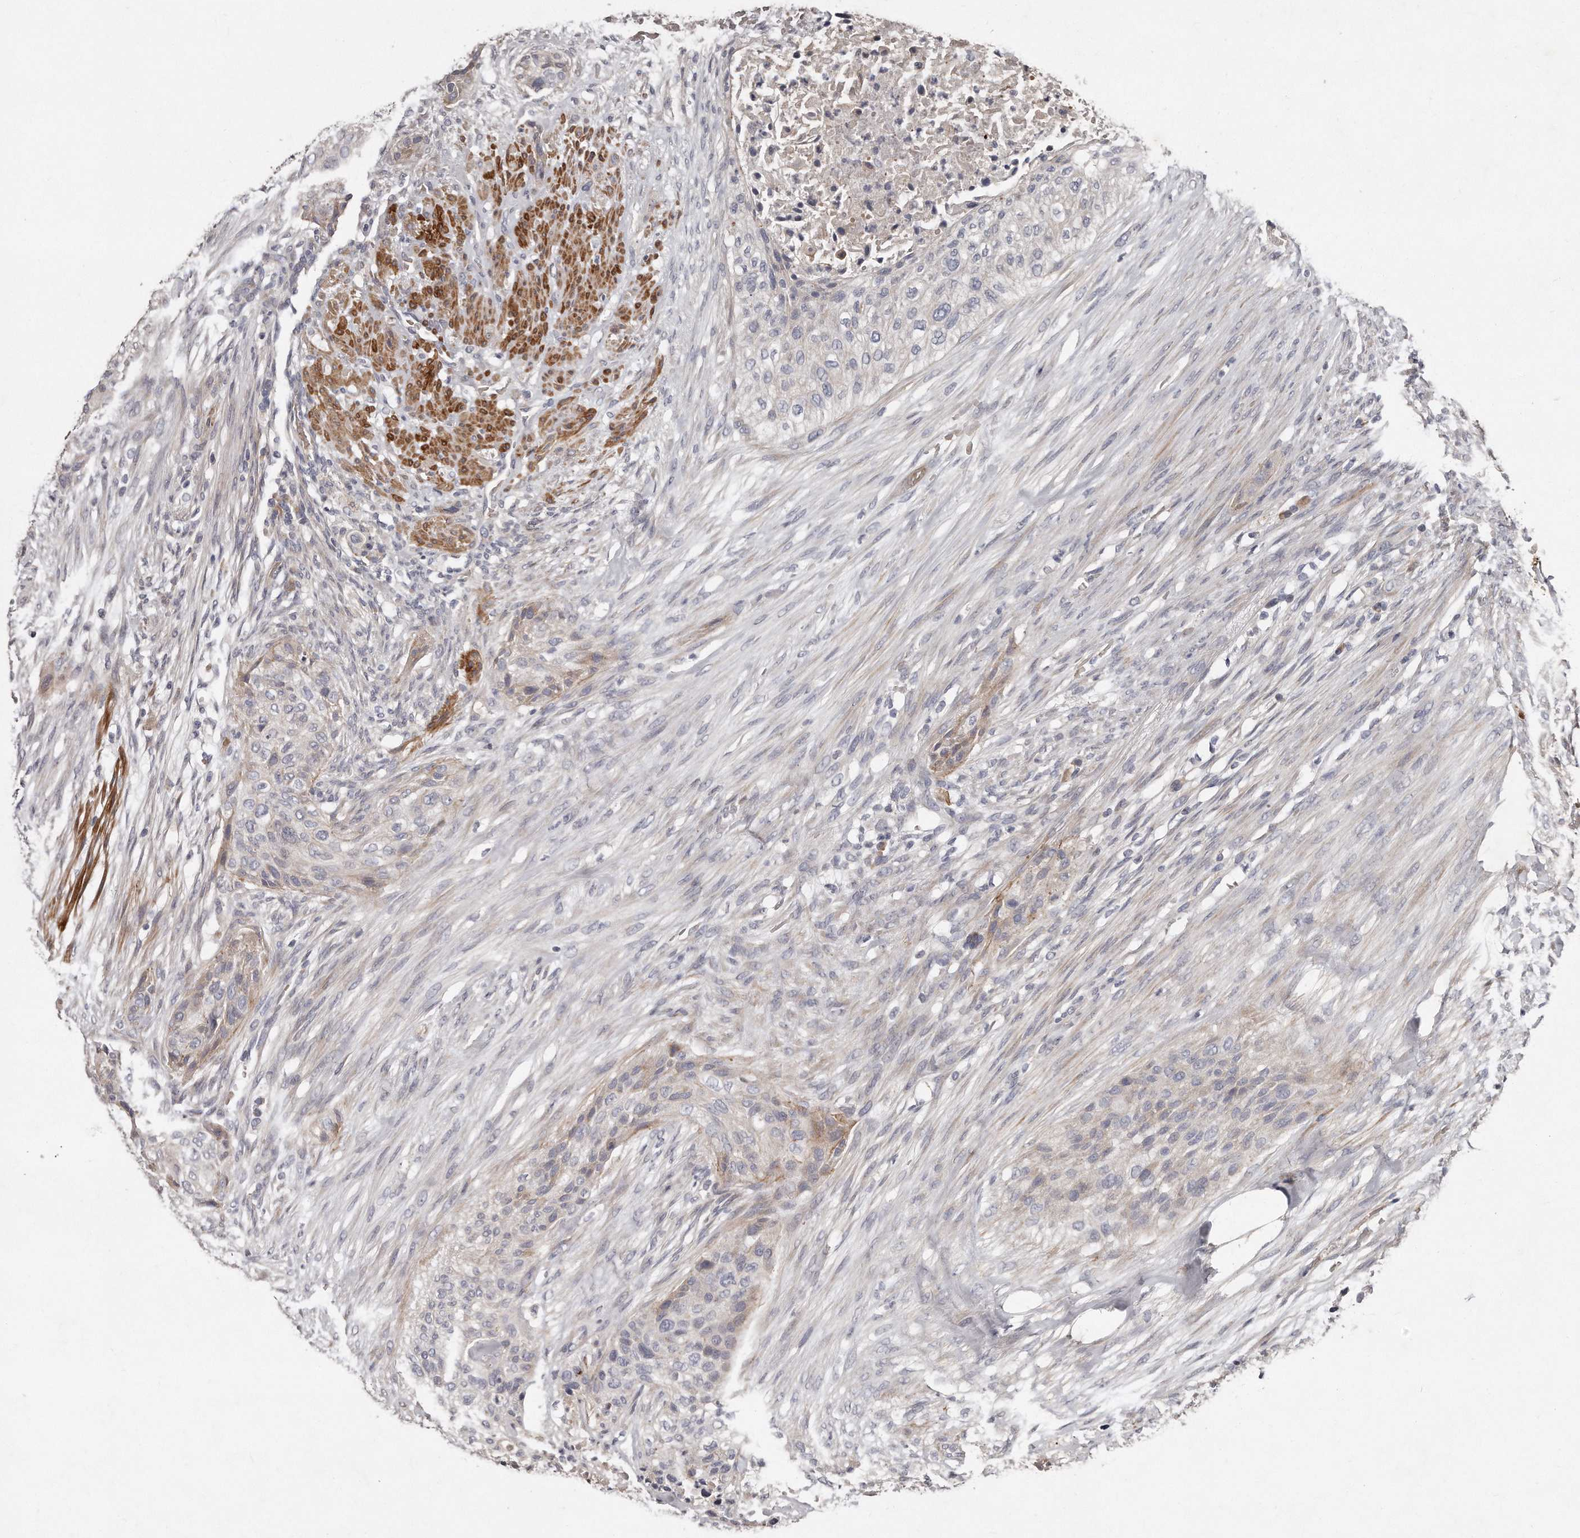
{"staining": {"intensity": "negative", "quantity": "none", "location": "none"}, "tissue": "urothelial cancer", "cell_type": "Tumor cells", "image_type": "cancer", "snomed": [{"axis": "morphology", "description": "Urothelial carcinoma, High grade"}, {"axis": "topography", "description": "Urinary bladder"}], "caption": "Immunohistochemistry of human urothelial cancer demonstrates no staining in tumor cells. Nuclei are stained in blue.", "gene": "TECR", "patient": {"sex": "male", "age": 35}}